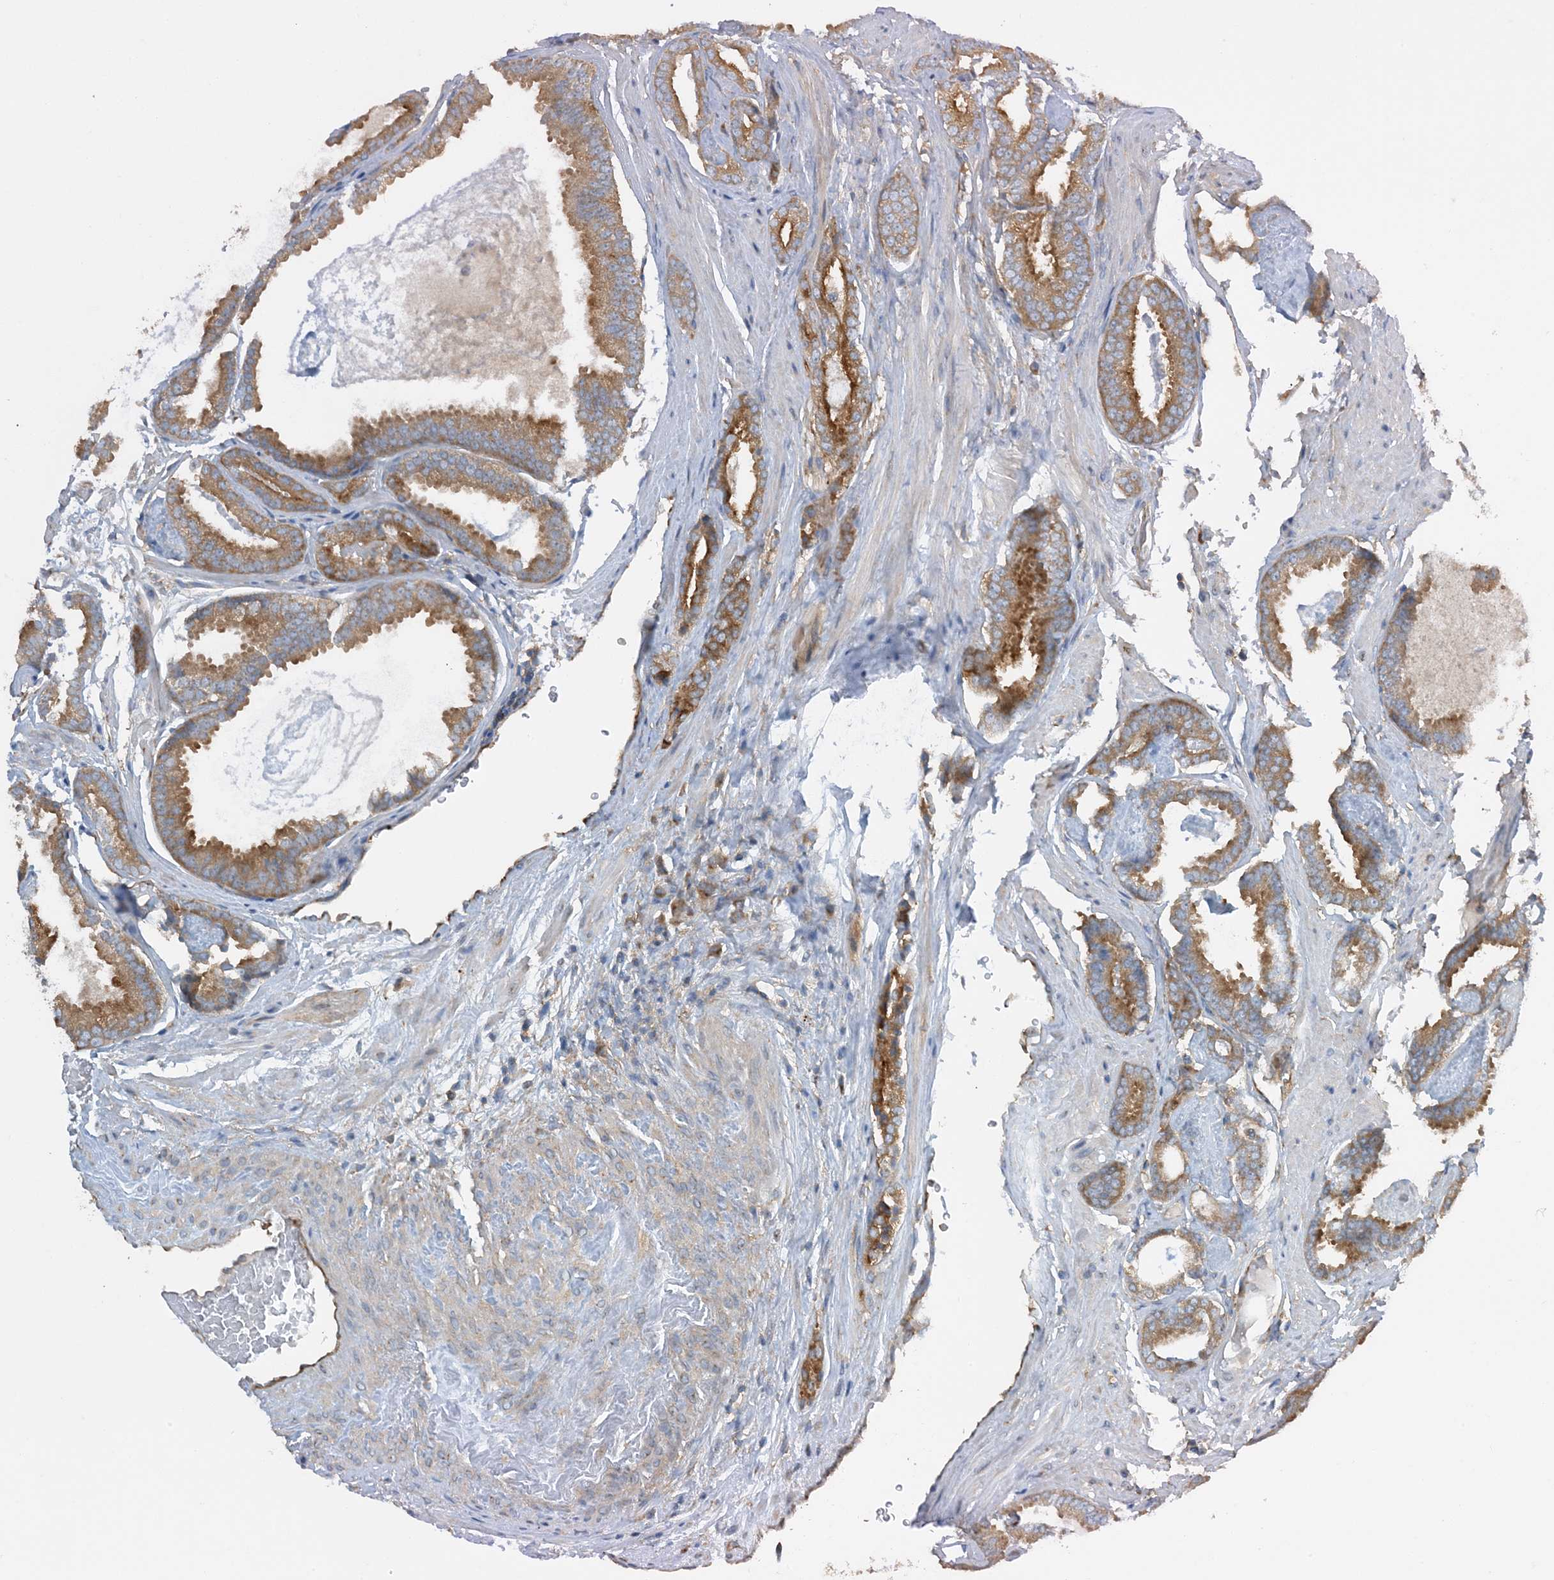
{"staining": {"intensity": "moderate", "quantity": ">75%", "location": "cytoplasmic/membranous"}, "tissue": "prostate cancer", "cell_type": "Tumor cells", "image_type": "cancer", "snomed": [{"axis": "morphology", "description": "Adenocarcinoma, Low grade"}, {"axis": "topography", "description": "Prostate"}], "caption": "Immunohistochemical staining of prostate cancer (adenocarcinoma (low-grade)) reveals medium levels of moderate cytoplasmic/membranous staining in about >75% of tumor cells.", "gene": "SIDT1", "patient": {"sex": "male", "age": 71}}